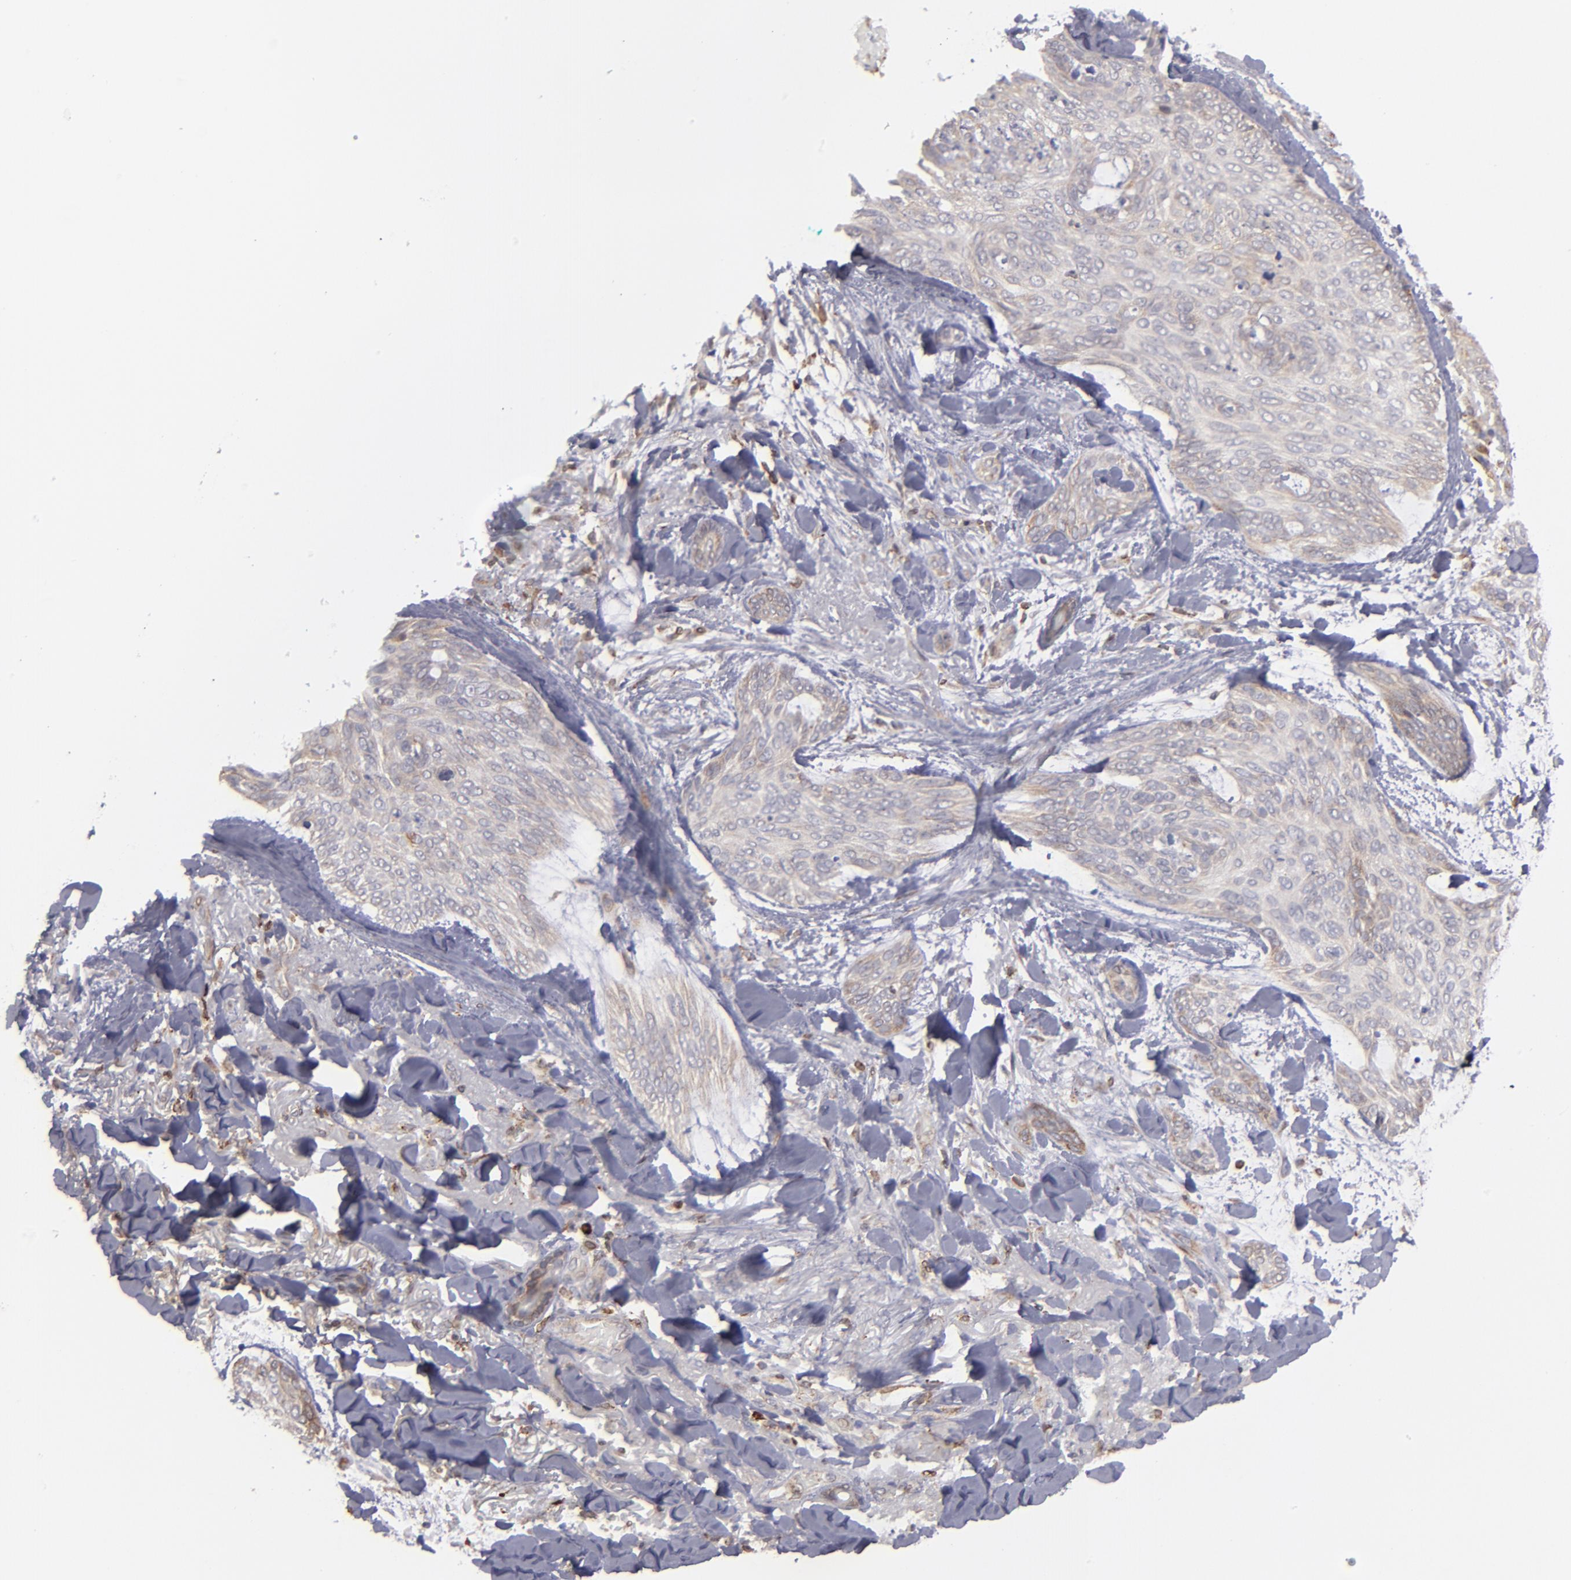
{"staining": {"intensity": "weak", "quantity": "25%-75%", "location": "cytoplasmic/membranous"}, "tissue": "skin cancer", "cell_type": "Tumor cells", "image_type": "cancer", "snomed": [{"axis": "morphology", "description": "Normal tissue, NOS"}, {"axis": "morphology", "description": "Basal cell carcinoma"}, {"axis": "topography", "description": "Skin"}], "caption": "Immunohistochemistry (IHC) image of neoplastic tissue: human skin cancer stained using immunohistochemistry reveals low levels of weak protein expression localized specifically in the cytoplasmic/membranous of tumor cells, appearing as a cytoplasmic/membranous brown color.", "gene": "TMX1", "patient": {"sex": "female", "age": 71}}